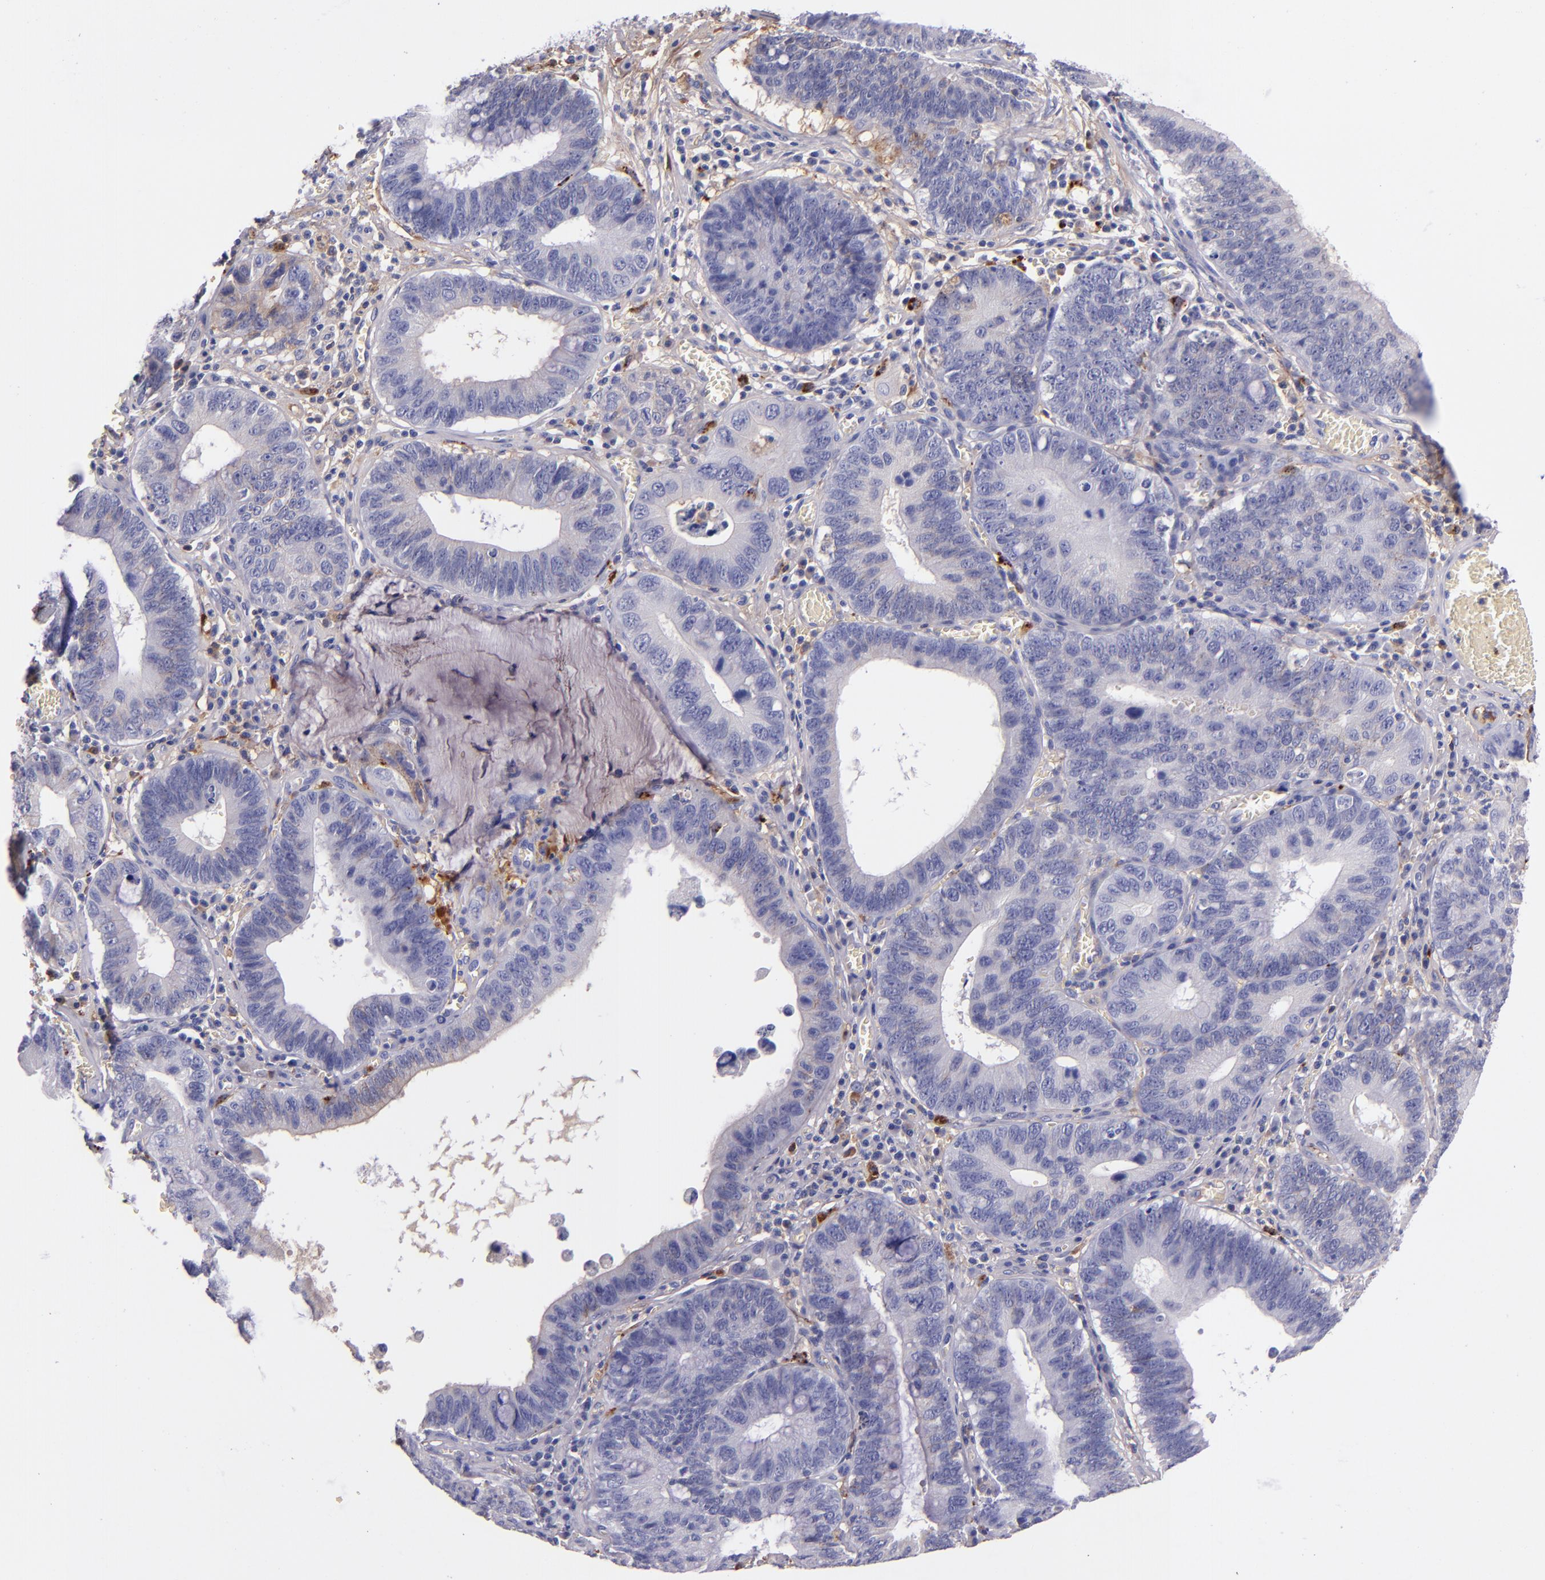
{"staining": {"intensity": "negative", "quantity": "none", "location": "none"}, "tissue": "stomach cancer", "cell_type": "Tumor cells", "image_type": "cancer", "snomed": [{"axis": "morphology", "description": "Adenocarcinoma, NOS"}, {"axis": "topography", "description": "Stomach"}, {"axis": "topography", "description": "Gastric cardia"}], "caption": "The immunohistochemistry micrograph has no significant positivity in tumor cells of stomach cancer tissue.", "gene": "KNG1", "patient": {"sex": "male", "age": 59}}